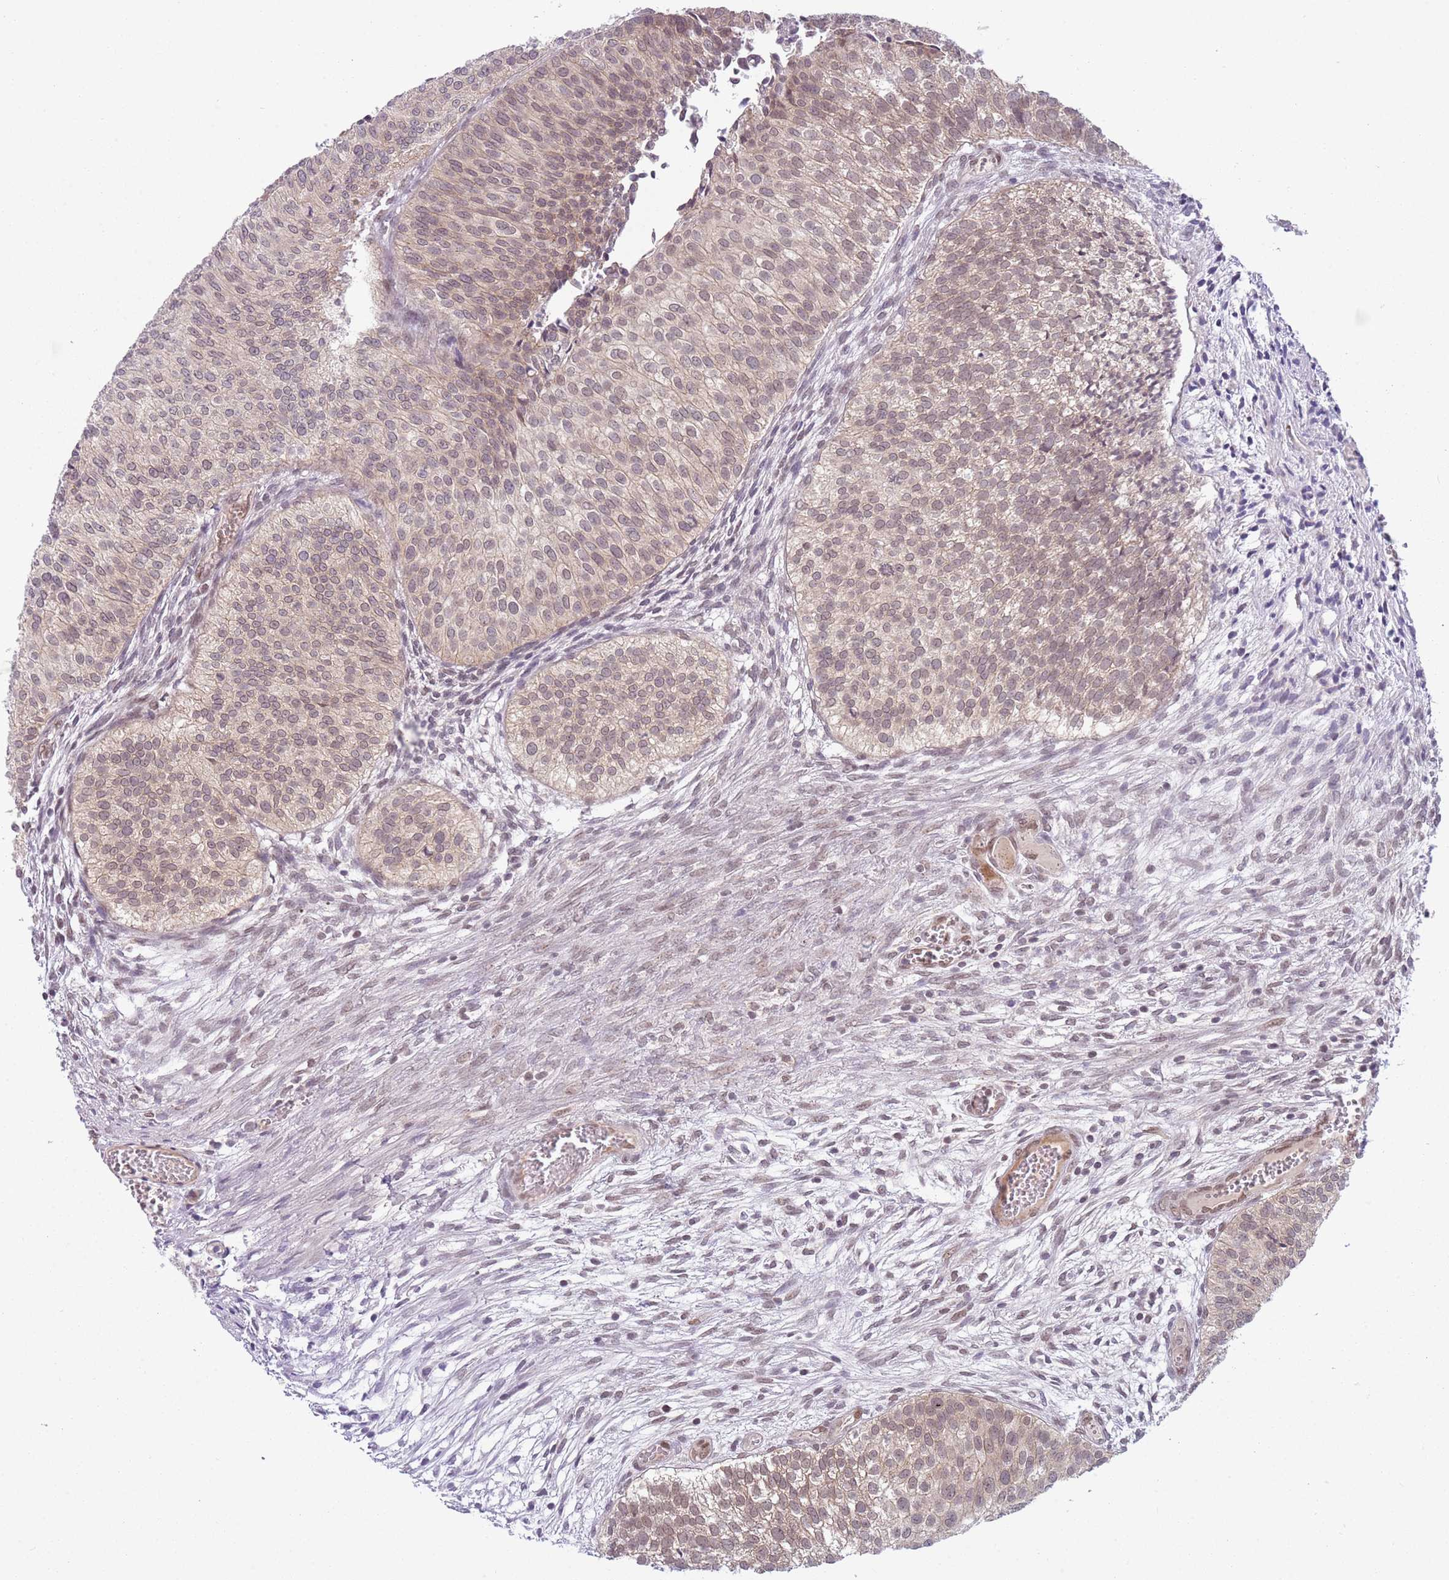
{"staining": {"intensity": "weak", "quantity": "25%-75%", "location": "nuclear"}, "tissue": "urothelial cancer", "cell_type": "Tumor cells", "image_type": "cancer", "snomed": [{"axis": "morphology", "description": "Urothelial carcinoma, Low grade"}, {"axis": "topography", "description": "Urinary bladder"}], "caption": "Tumor cells display low levels of weak nuclear staining in about 25%-75% of cells in urothelial cancer.", "gene": "TM2D1", "patient": {"sex": "male", "age": 84}}